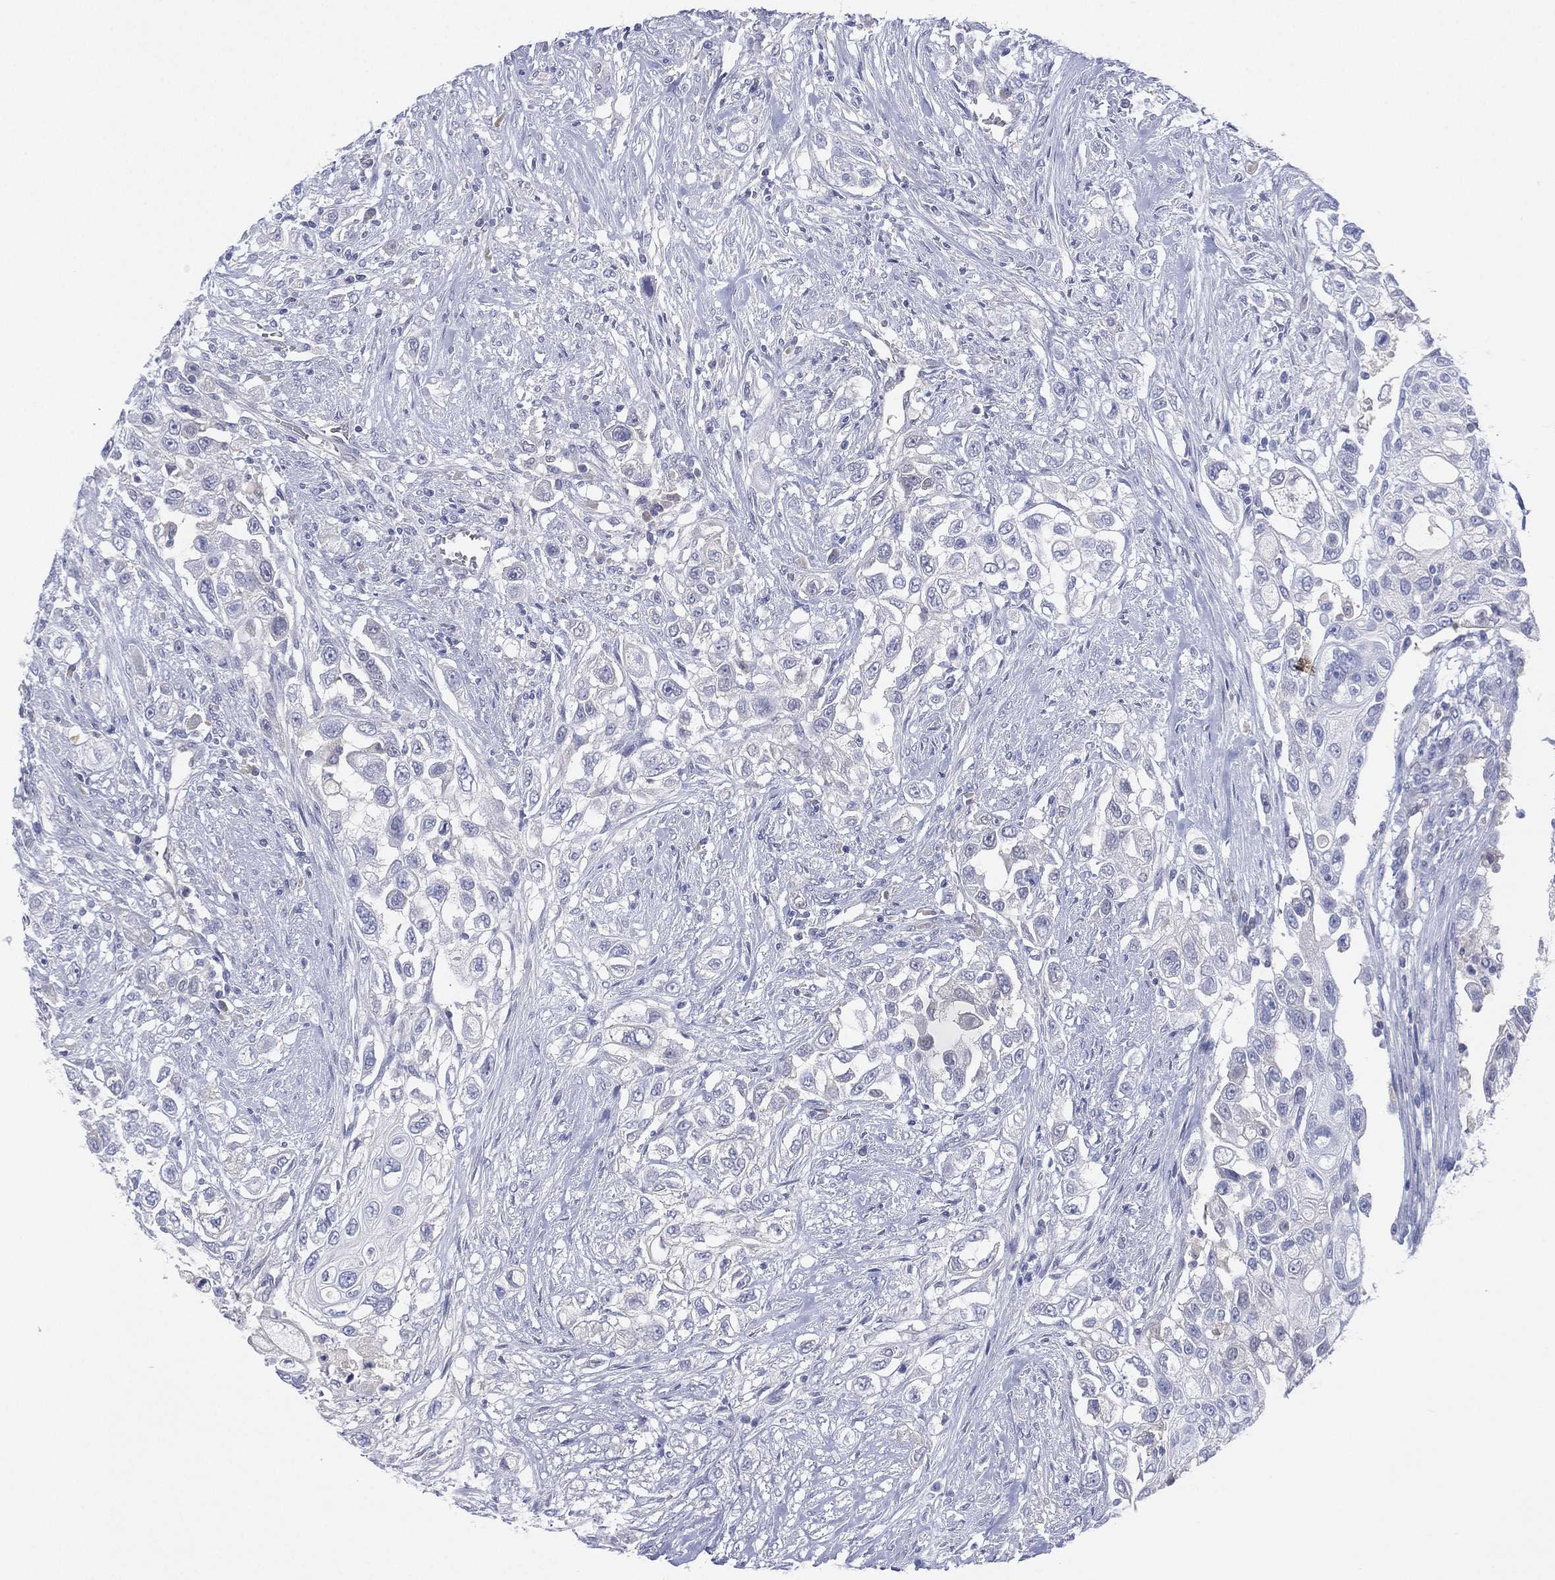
{"staining": {"intensity": "negative", "quantity": "none", "location": "none"}, "tissue": "urothelial cancer", "cell_type": "Tumor cells", "image_type": "cancer", "snomed": [{"axis": "morphology", "description": "Urothelial carcinoma, High grade"}, {"axis": "topography", "description": "Urinary bladder"}], "caption": "Tumor cells are negative for protein expression in human urothelial carcinoma (high-grade).", "gene": "DDAH1", "patient": {"sex": "female", "age": 56}}